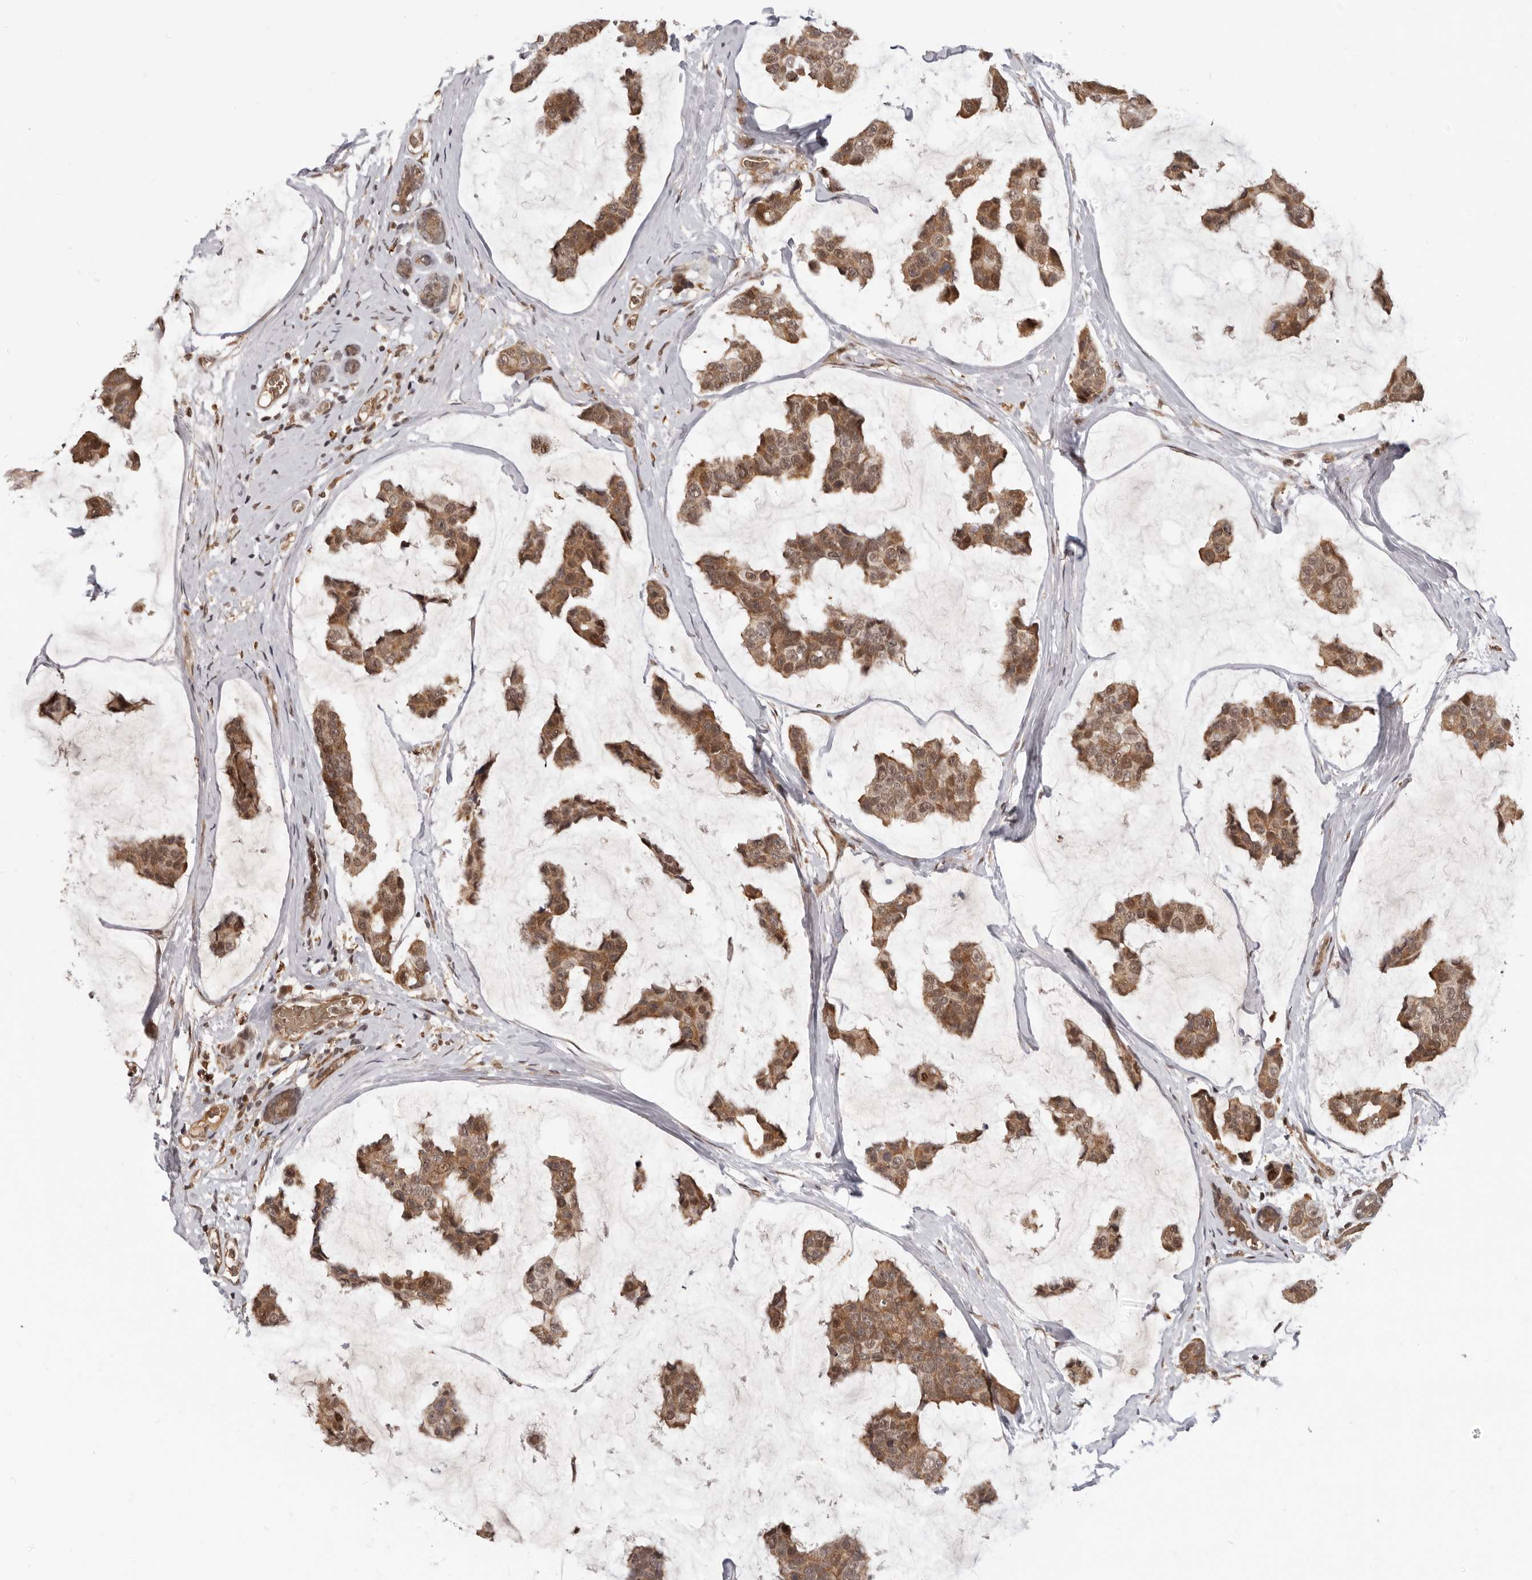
{"staining": {"intensity": "moderate", "quantity": ">75%", "location": "cytoplasmic/membranous,nuclear"}, "tissue": "breast cancer", "cell_type": "Tumor cells", "image_type": "cancer", "snomed": [{"axis": "morphology", "description": "Normal tissue, NOS"}, {"axis": "morphology", "description": "Duct carcinoma"}, {"axis": "topography", "description": "Breast"}], "caption": "This image exhibits breast cancer (invasive ductal carcinoma) stained with immunohistochemistry (IHC) to label a protein in brown. The cytoplasmic/membranous and nuclear of tumor cells show moderate positivity for the protein. Nuclei are counter-stained blue.", "gene": "NCOA3", "patient": {"sex": "female", "age": 50}}